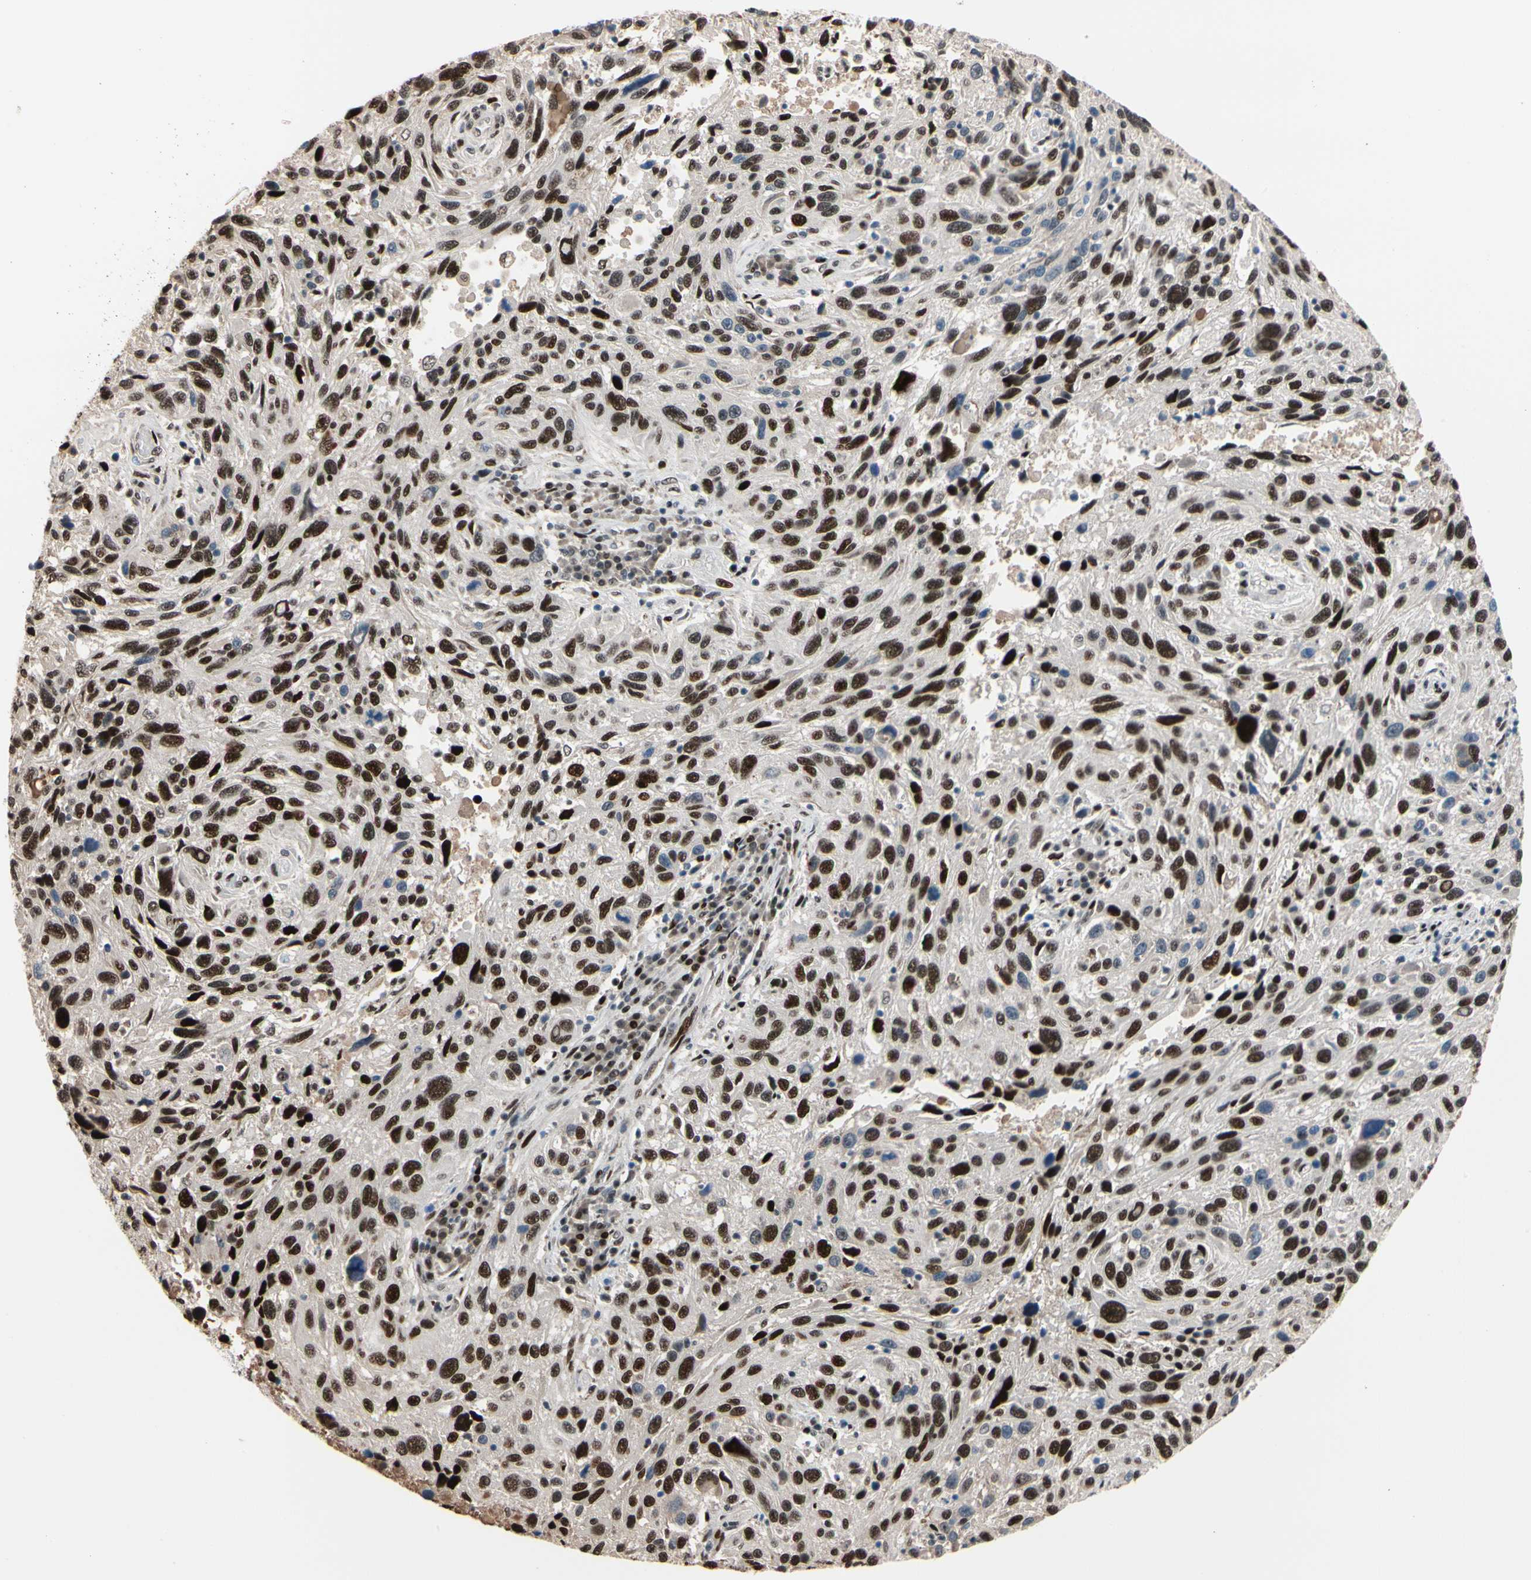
{"staining": {"intensity": "strong", "quantity": ">75%", "location": "nuclear"}, "tissue": "melanoma", "cell_type": "Tumor cells", "image_type": "cancer", "snomed": [{"axis": "morphology", "description": "Malignant melanoma, NOS"}, {"axis": "topography", "description": "Skin"}], "caption": "High-power microscopy captured an immunohistochemistry (IHC) photomicrograph of malignant melanoma, revealing strong nuclear staining in approximately >75% of tumor cells.", "gene": "FOXO3", "patient": {"sex": "male", "age": 53}}